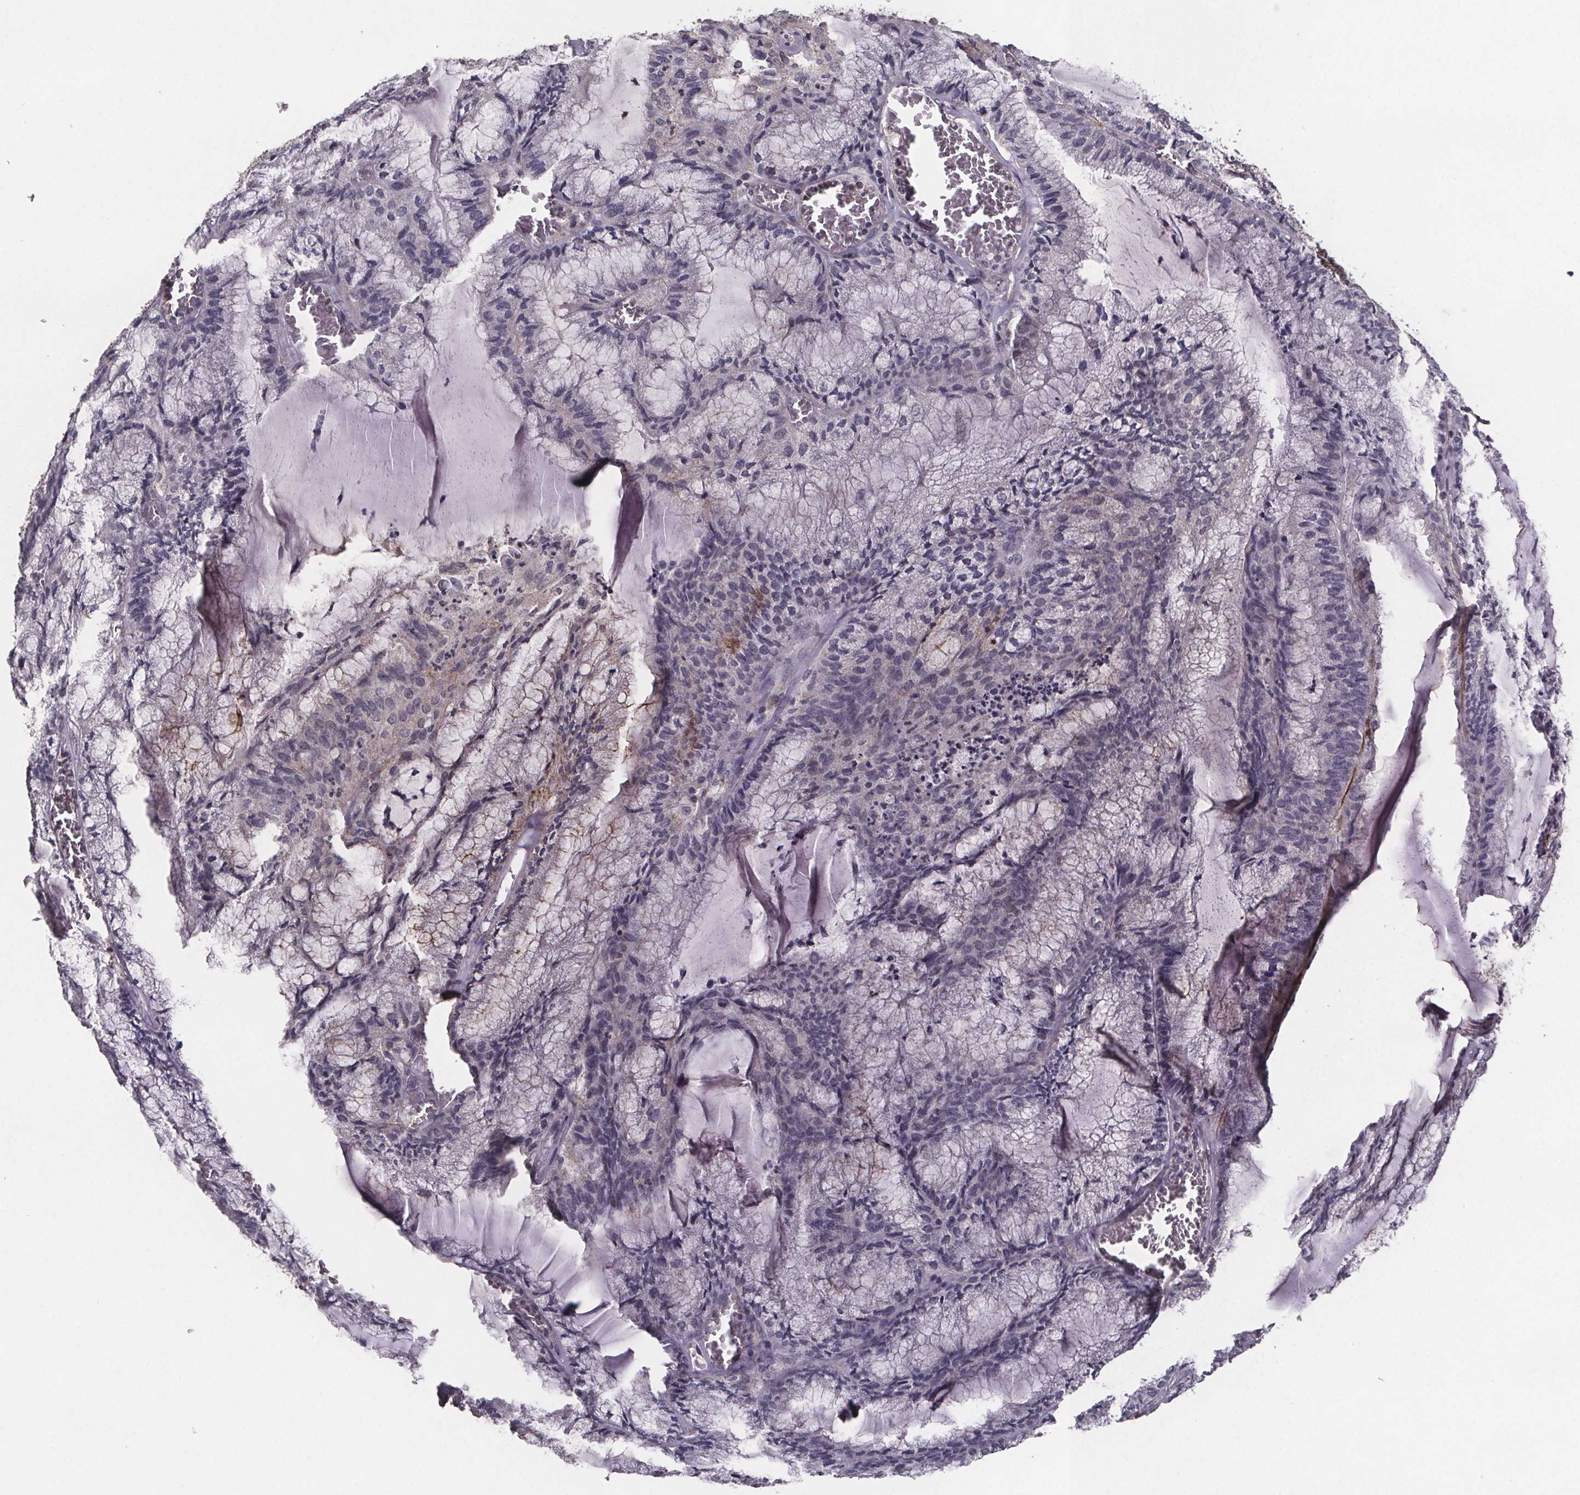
{"staining": {"intensity": "negative", "quantity": "none", "location": "none"}, "tissue": "endometrial cancer", "cell_type": "Tumor cells", "image_type": "cancer", "snomed": [{"axis": "morphology", "description": "Carcinoma, NOS"}, {"axis": "topography", "description": "Endometrium"}], "caption": "Tumor cells show no significant positivity in endometrial cancer (carcinoma).", "gene": "PALLD", "patient": {"sex": "female", "age": 62}}